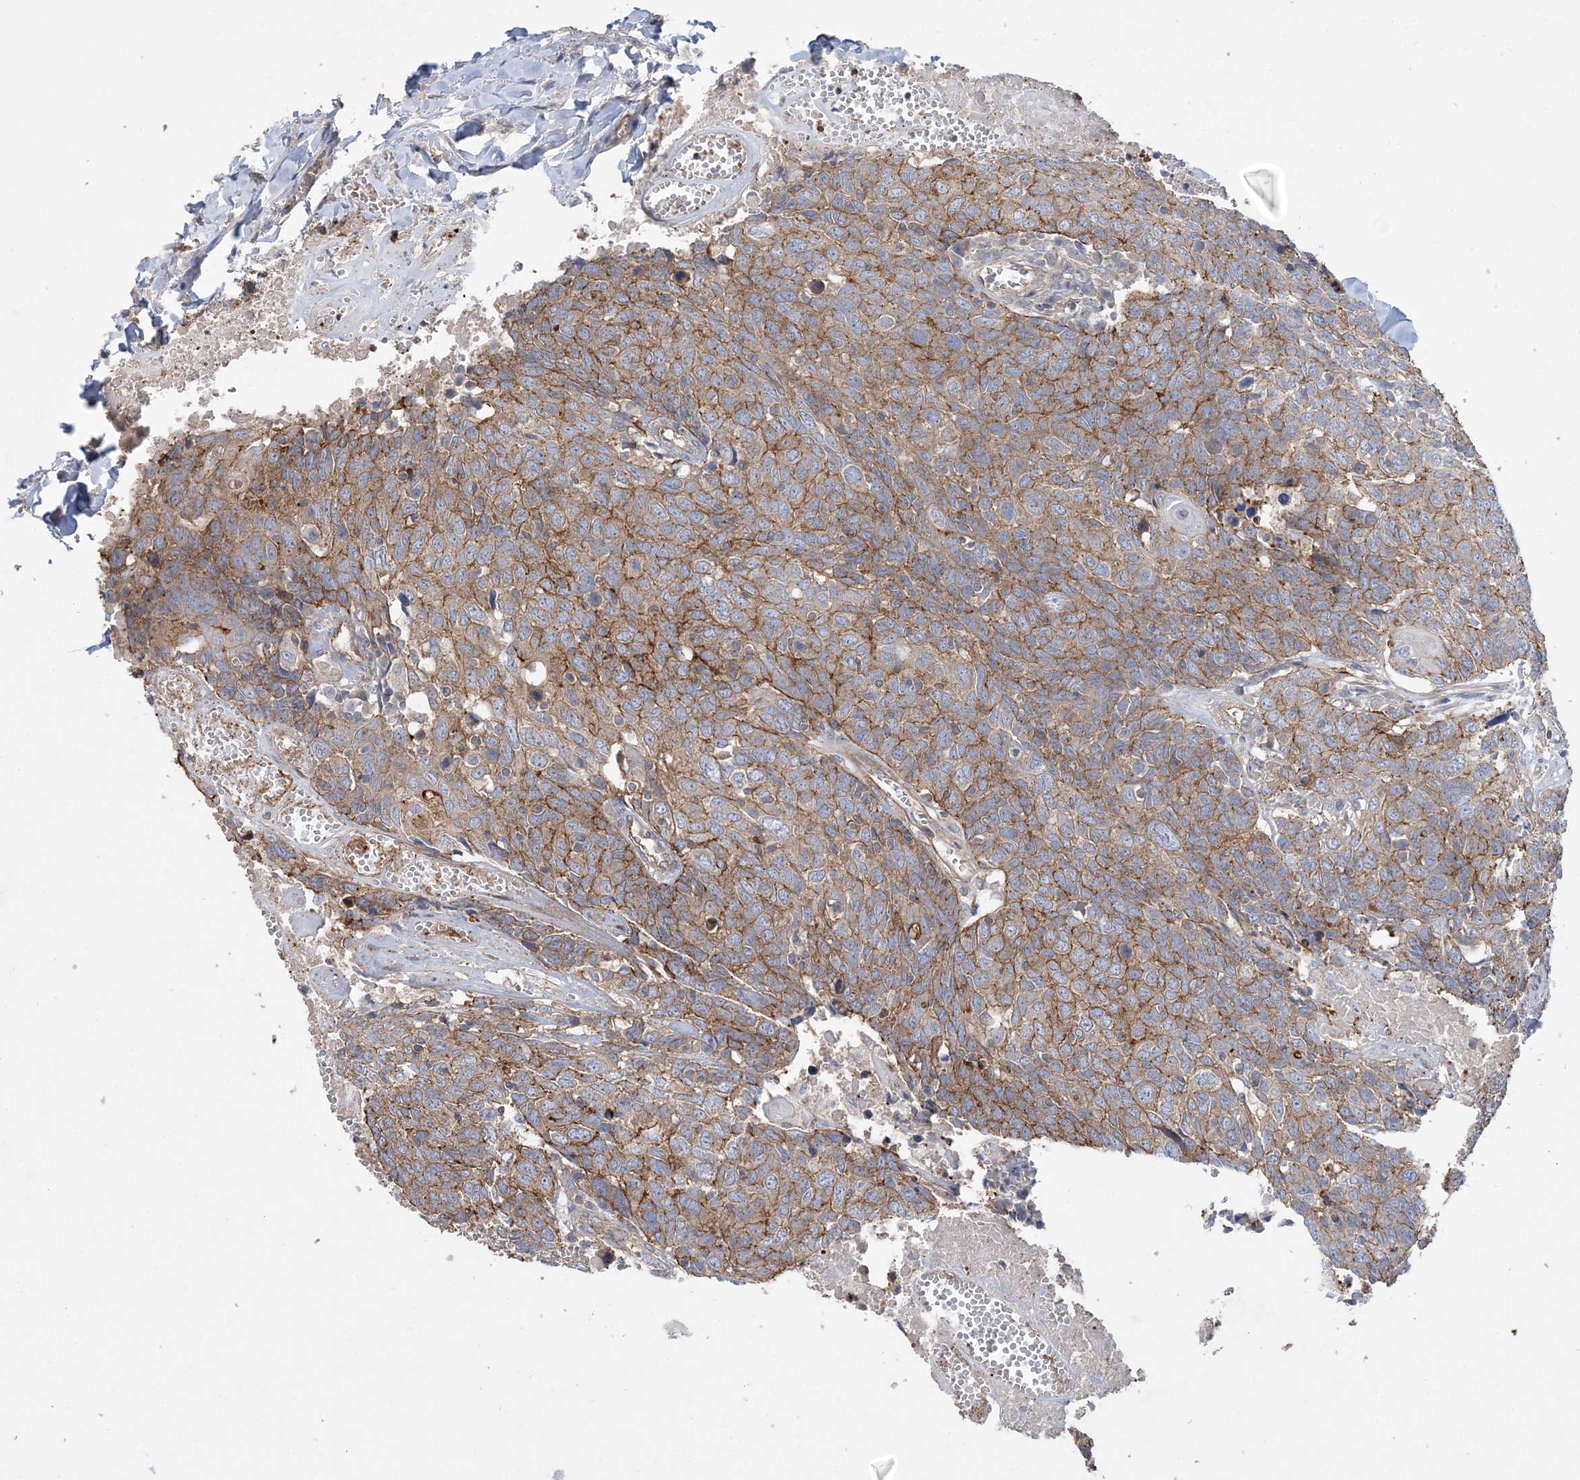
{"staining": {"intensity": "moderate", "quantity": ">75%", "location": "cytoplasmic/membranous"}, "tissue": "head and neck cancer", "cell_type": "Tumor cells", "image_type": "cancer", "snomed": [{"axis": "morphology", "description": "Squamous cell carcinoma, NOS"}, {"axis": "topography", "description": "Head-Neck"}], "caption": "Head and neck cancer (squamous cell carcinoma) stained with IHC reveals moderate cytoplasmic/membranous staining in approximately >75% of tumor cells. The staining was performed using DAB to visualize the protein expression in brown, while the nuclei were stained in blue with hematoxylin (Magnification: 20x).", "gene": "PIGC", "patient": {"sex": "male", "age": 66}}